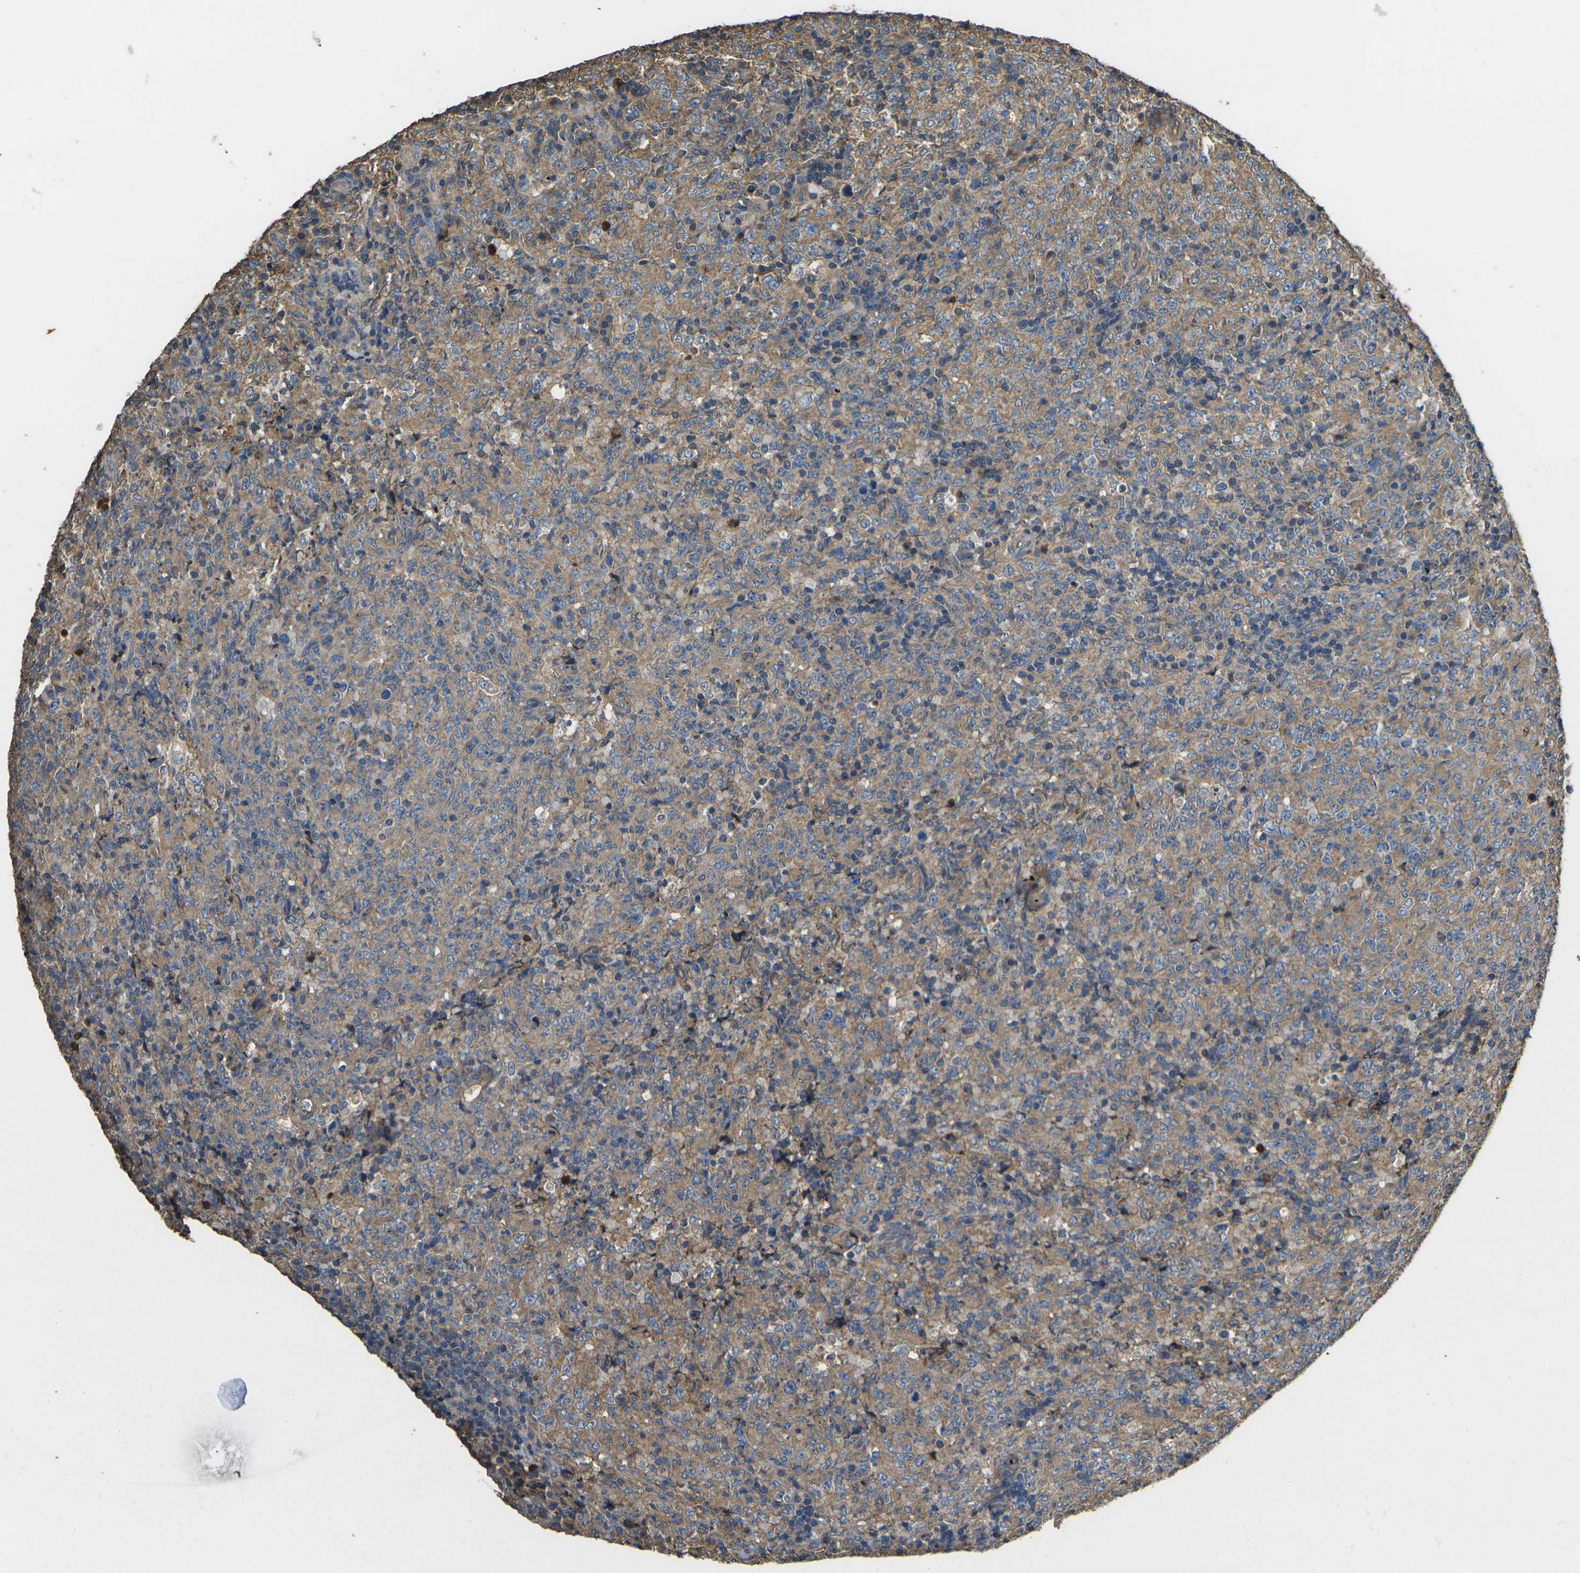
{"staining": {"intensity": "moderate", "quantity": ">75%", "location": "cytoplasmic/membranous"}, "tissue": "lymphoma", "cell_type": "Tumor cells", "image_type": "cancer", "snomed": [{"axis": "morphology", "description": "Malignant lymphoma, non-Hodgkin's type, High grade"}, {"axis": "topography", "description": "Tonsil"}], "caption": "A micrograph showing moderate cytoplasmic/membranous staining in about >75% of tumor cells in lymphoma, as visualized by brown immunohistochemical staining.", "gene": "HSPG2", "patient": {"sex": "female", "age": 36}}